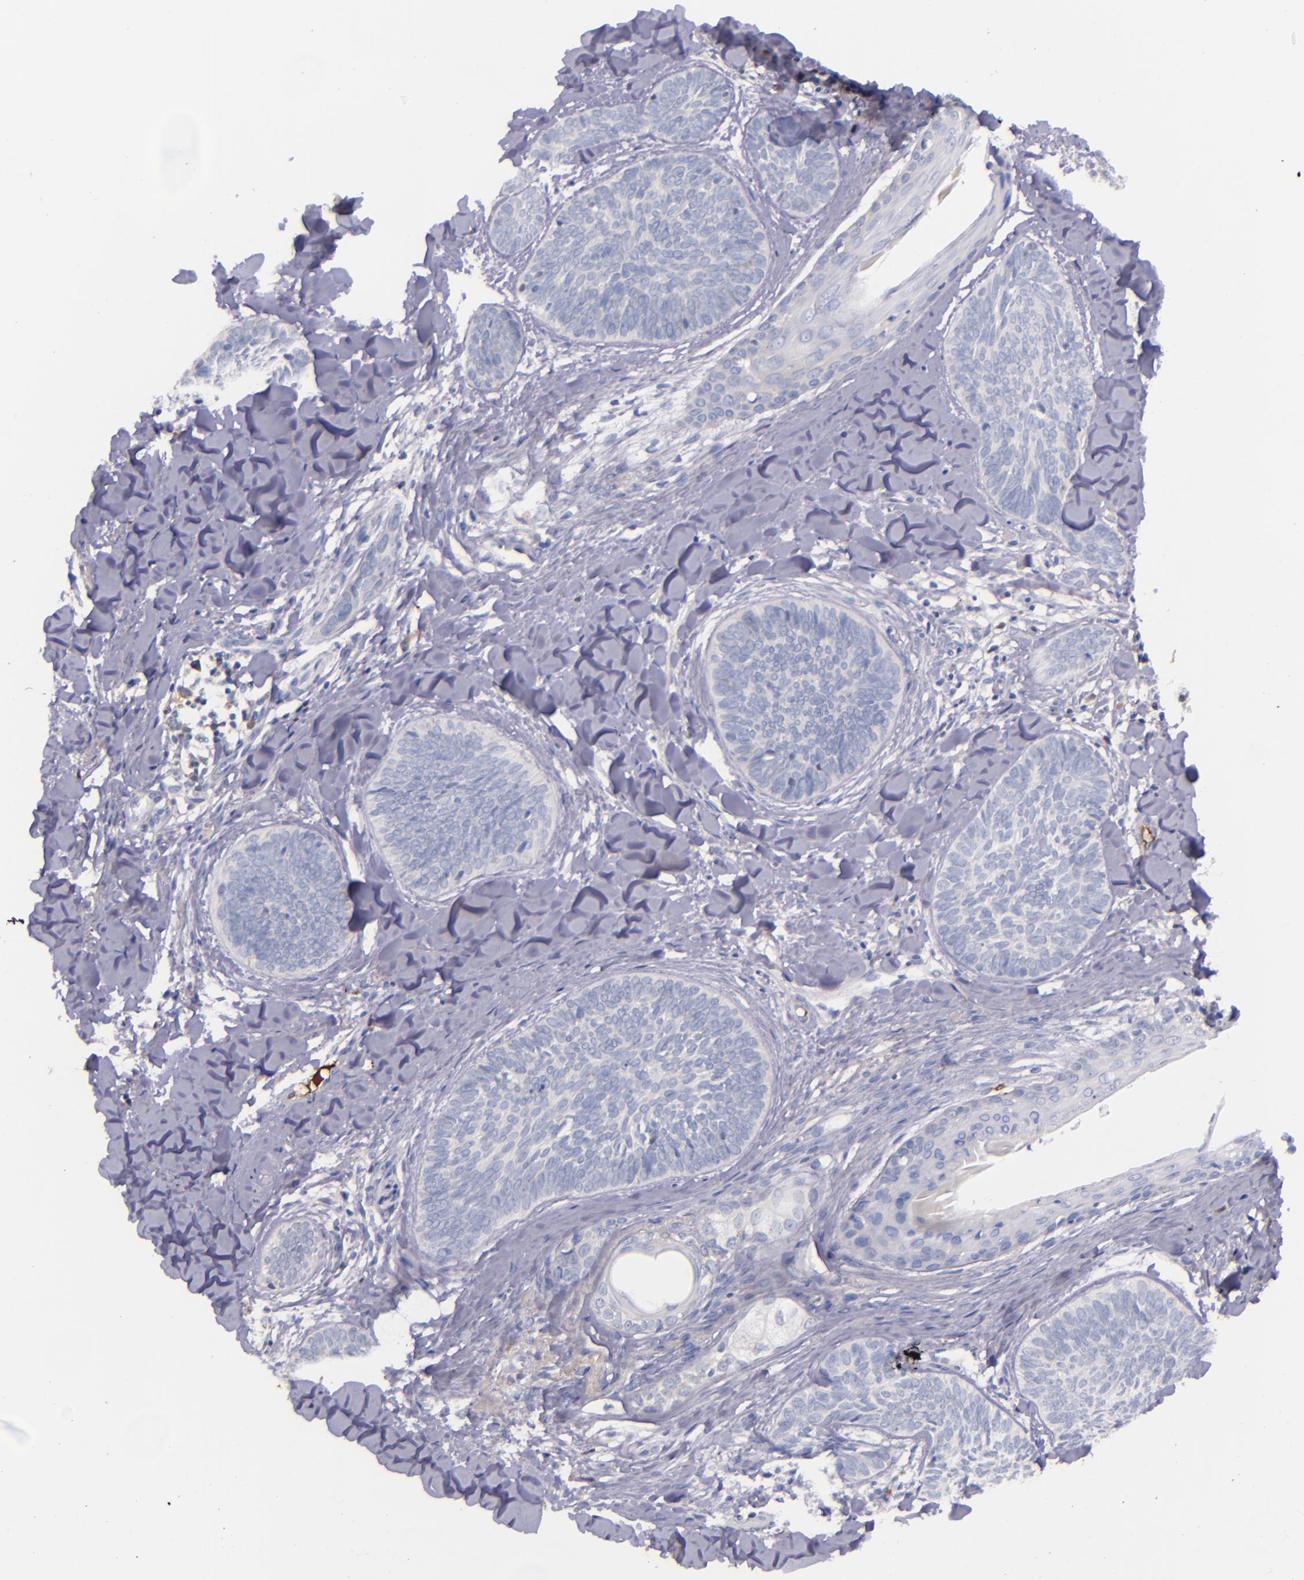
{"staining": {"intensity": "negative", "quantity": "none", "location": "none"}, "tissue": "skin cancer", "cell_type": "Tumor cells", "image_type": "cancer", "snomed": [{"axis": "morphology", "description": "Basal cell carcinoma"}, {"axis": "topography", "description": "Skin"}], "caption": "Immunohistochemistry (IHC) of skin cancer displays no staining in tumor cells.", "gene": "KNG1", "patient": {"sex": "female", "age": 81}}